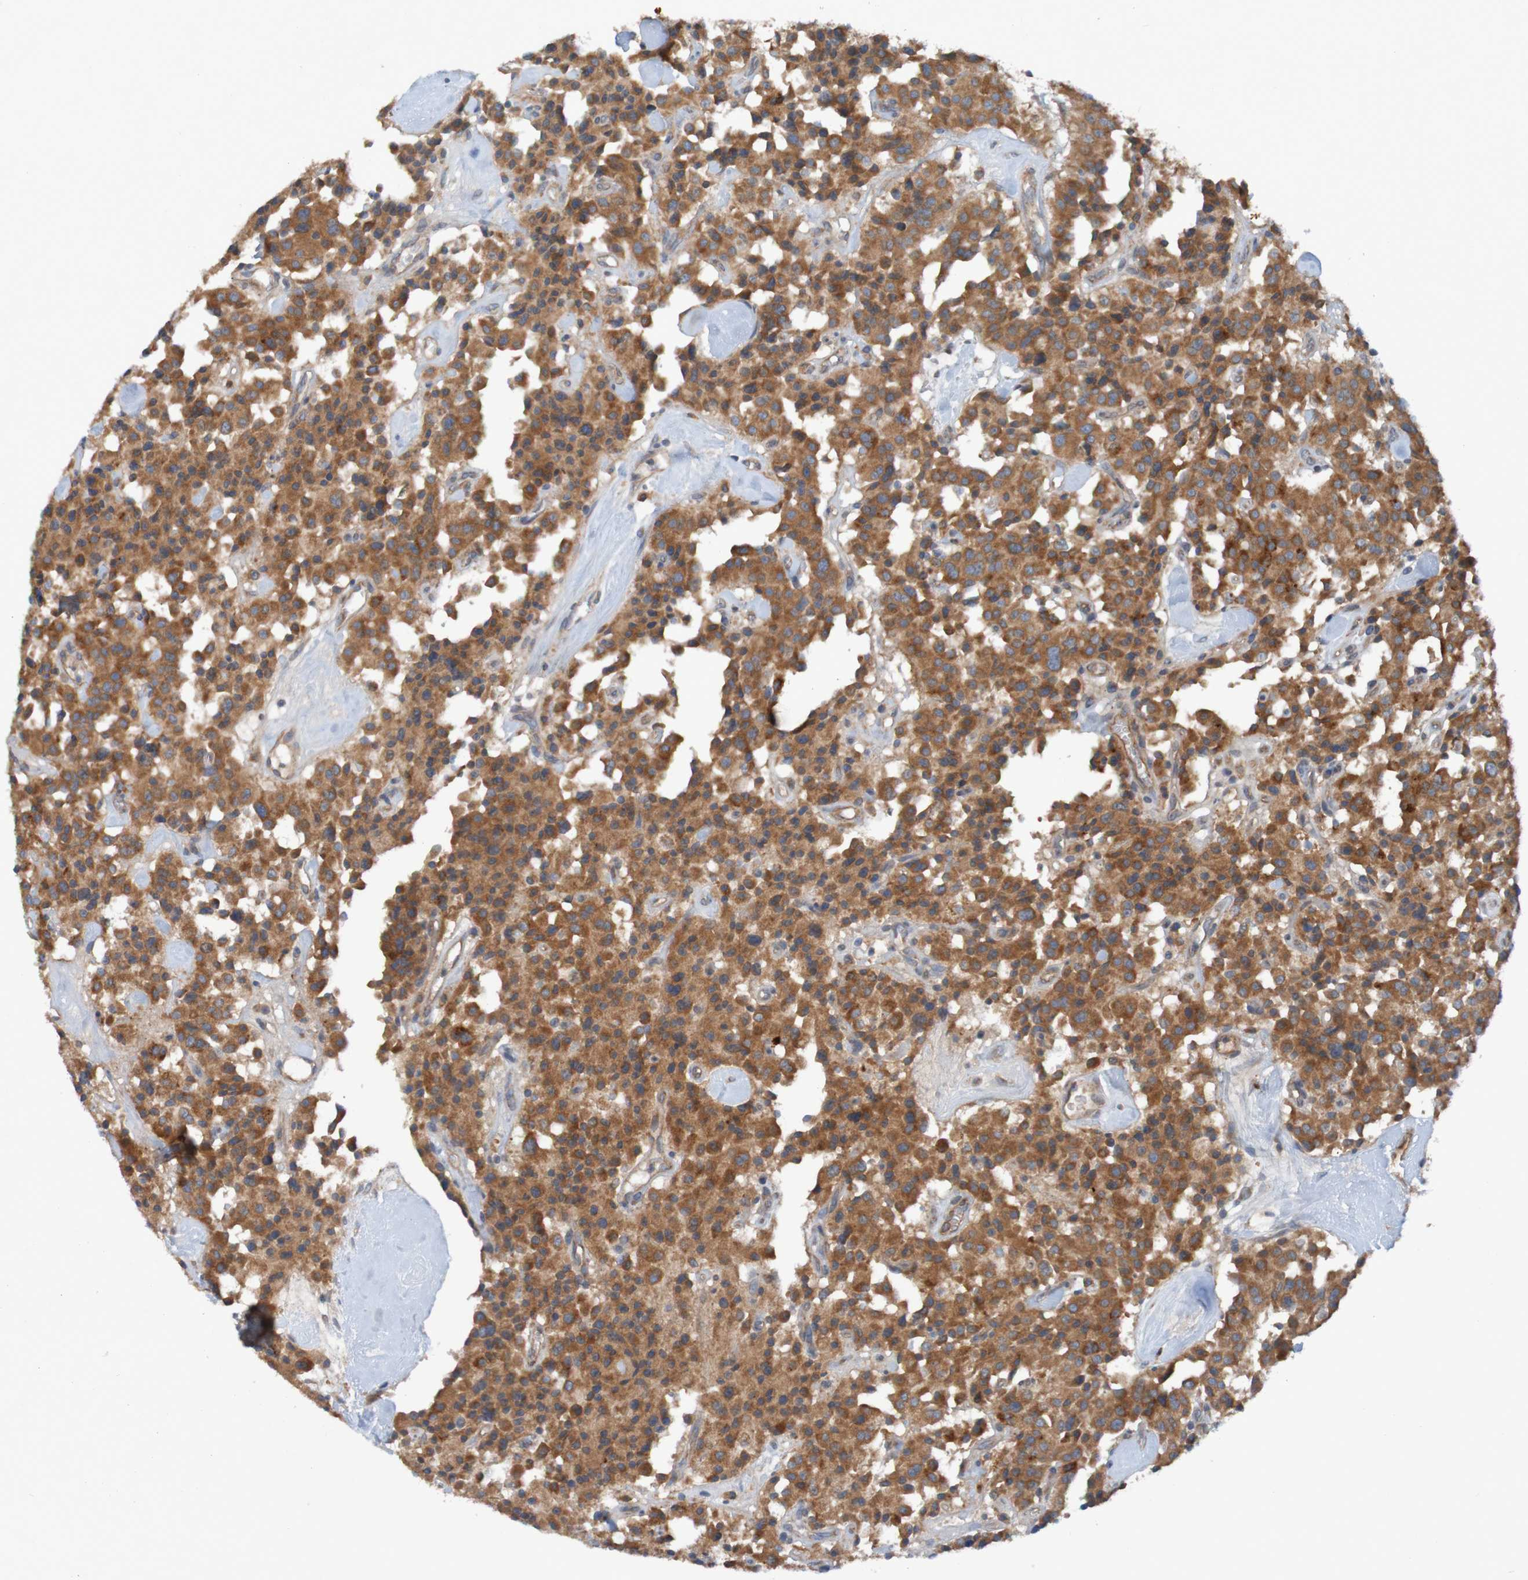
{"staining": {"intensity": "moderate", "quantity": ">75%", "location": "cytoplasmic/membranous"}, "tissue": "carcinoid", "cell_type": "Tumor cells", "image_type": "cancer", "snomed": [{"axis": "morphology", "description": "Carcinoid, malignant, NOS"}, {"axis": "topography", "description": "Lung"}], "caption": "Immunohistochemical staining of human carcinoid (malignant) shows medium levels of moderate cytoplasmic/membranous positivity in approximately >75% of tumor cells. The staining was performed using DAB (3,3'-diaminobenzidine), with brown indicating positive protein expression. Nuclei are stained blue with hematoxylin.", "gene": "DNAJC4", "patient": {"sex": "male", "age": 30}}